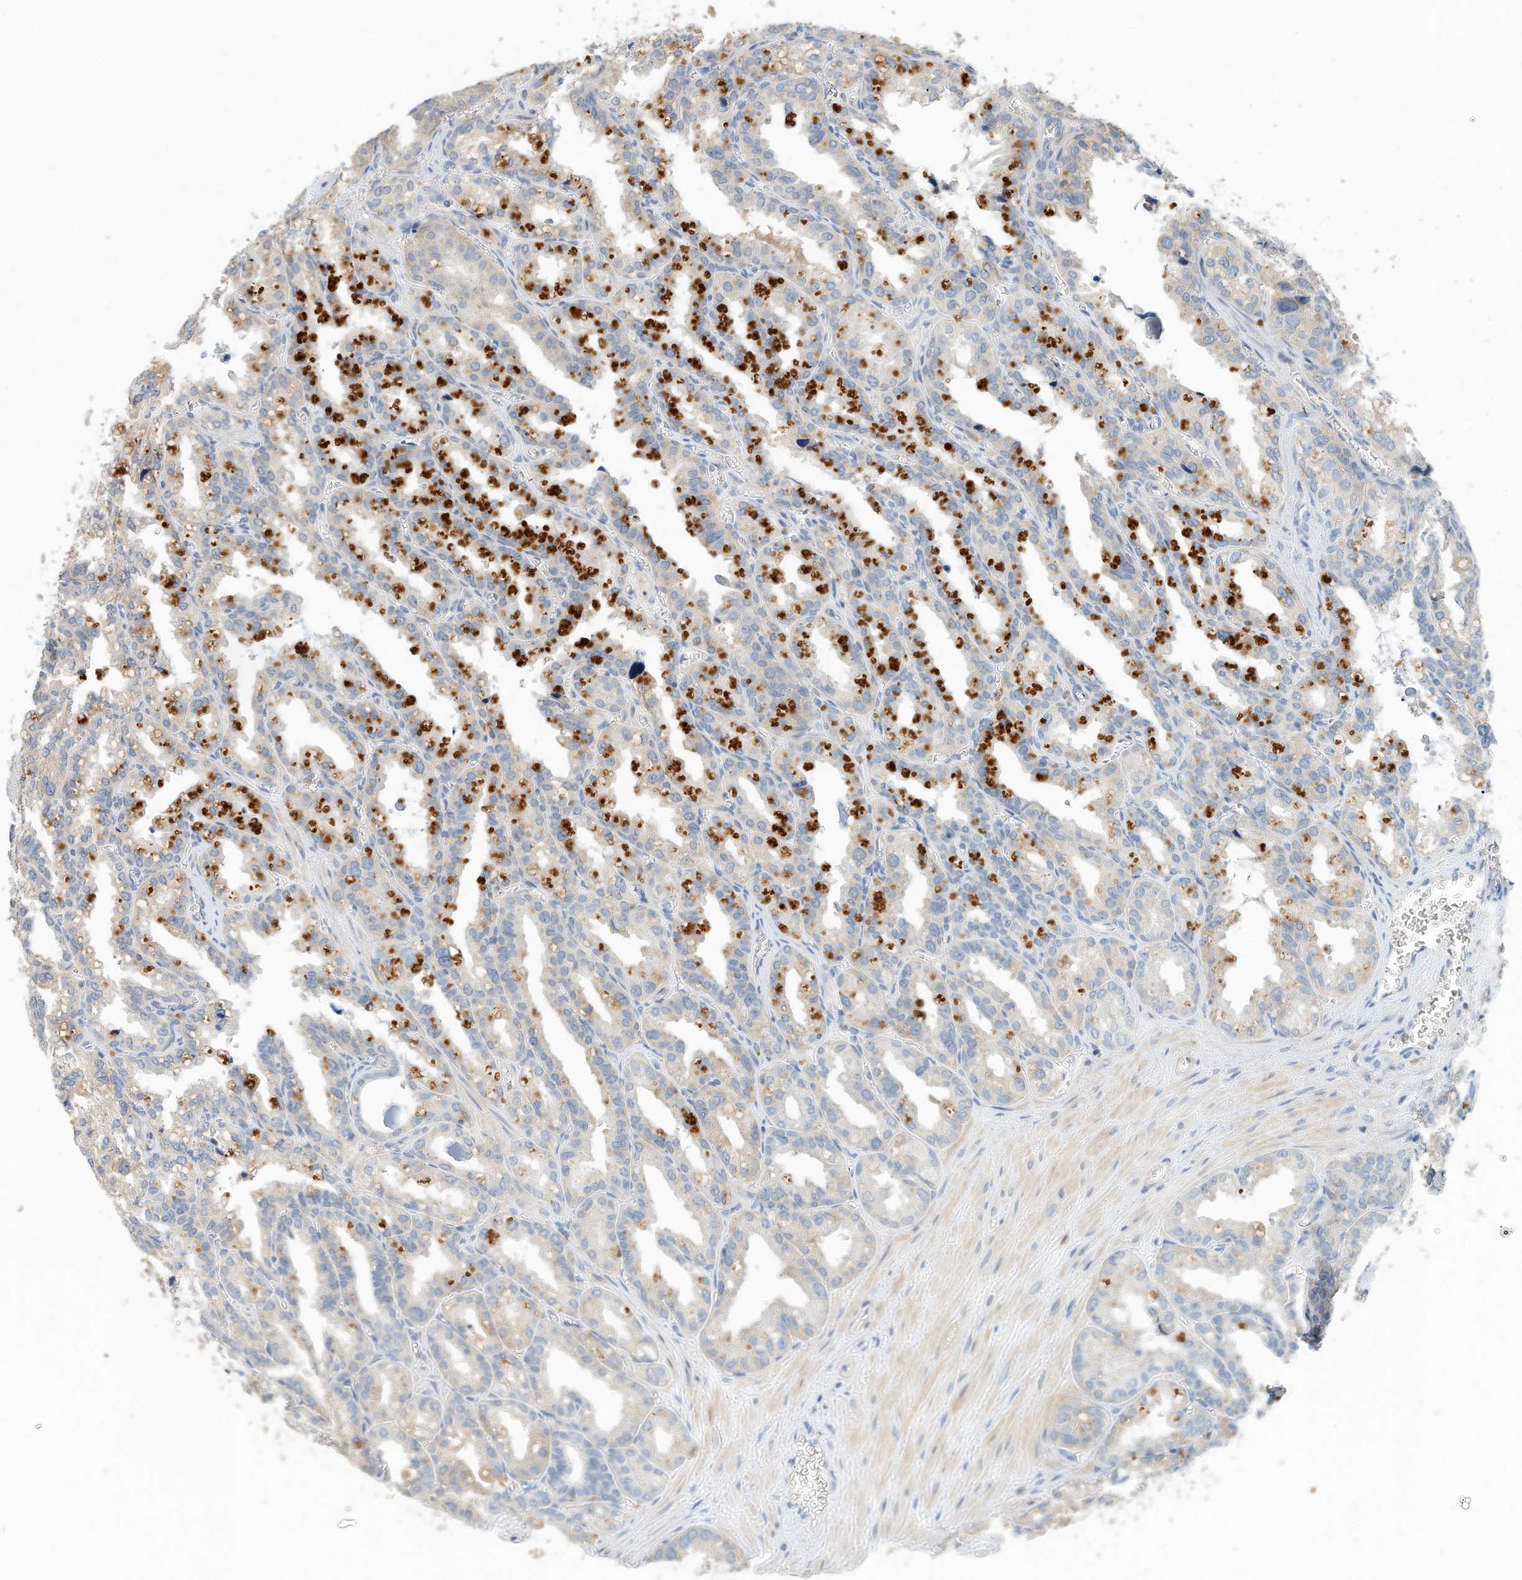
{"staining": {"intensity": "negative", "quantity": "none", "location": "none"}, "tissue": "seminal vesicle", "cell_type": "Glandular cells", "image_type": "normal", "snomed": [{"axis": "morphology", "description": "Normal tissue, NOS"}, {"axis": "topography", "description": "Prostate"}, {"axis": "topography", "description": "Seminal veicle"}], "caption": "High magnification brightfield microscopy of unremarkable seminal vesicle stained with DAB (3,3'-diaminobenzidine) (brown) and counterstained with hematoxylin (blue): glandular cells show no significant staining.", "gene": "MICAL1", "patient": {"sex": "male", "age": 51}}